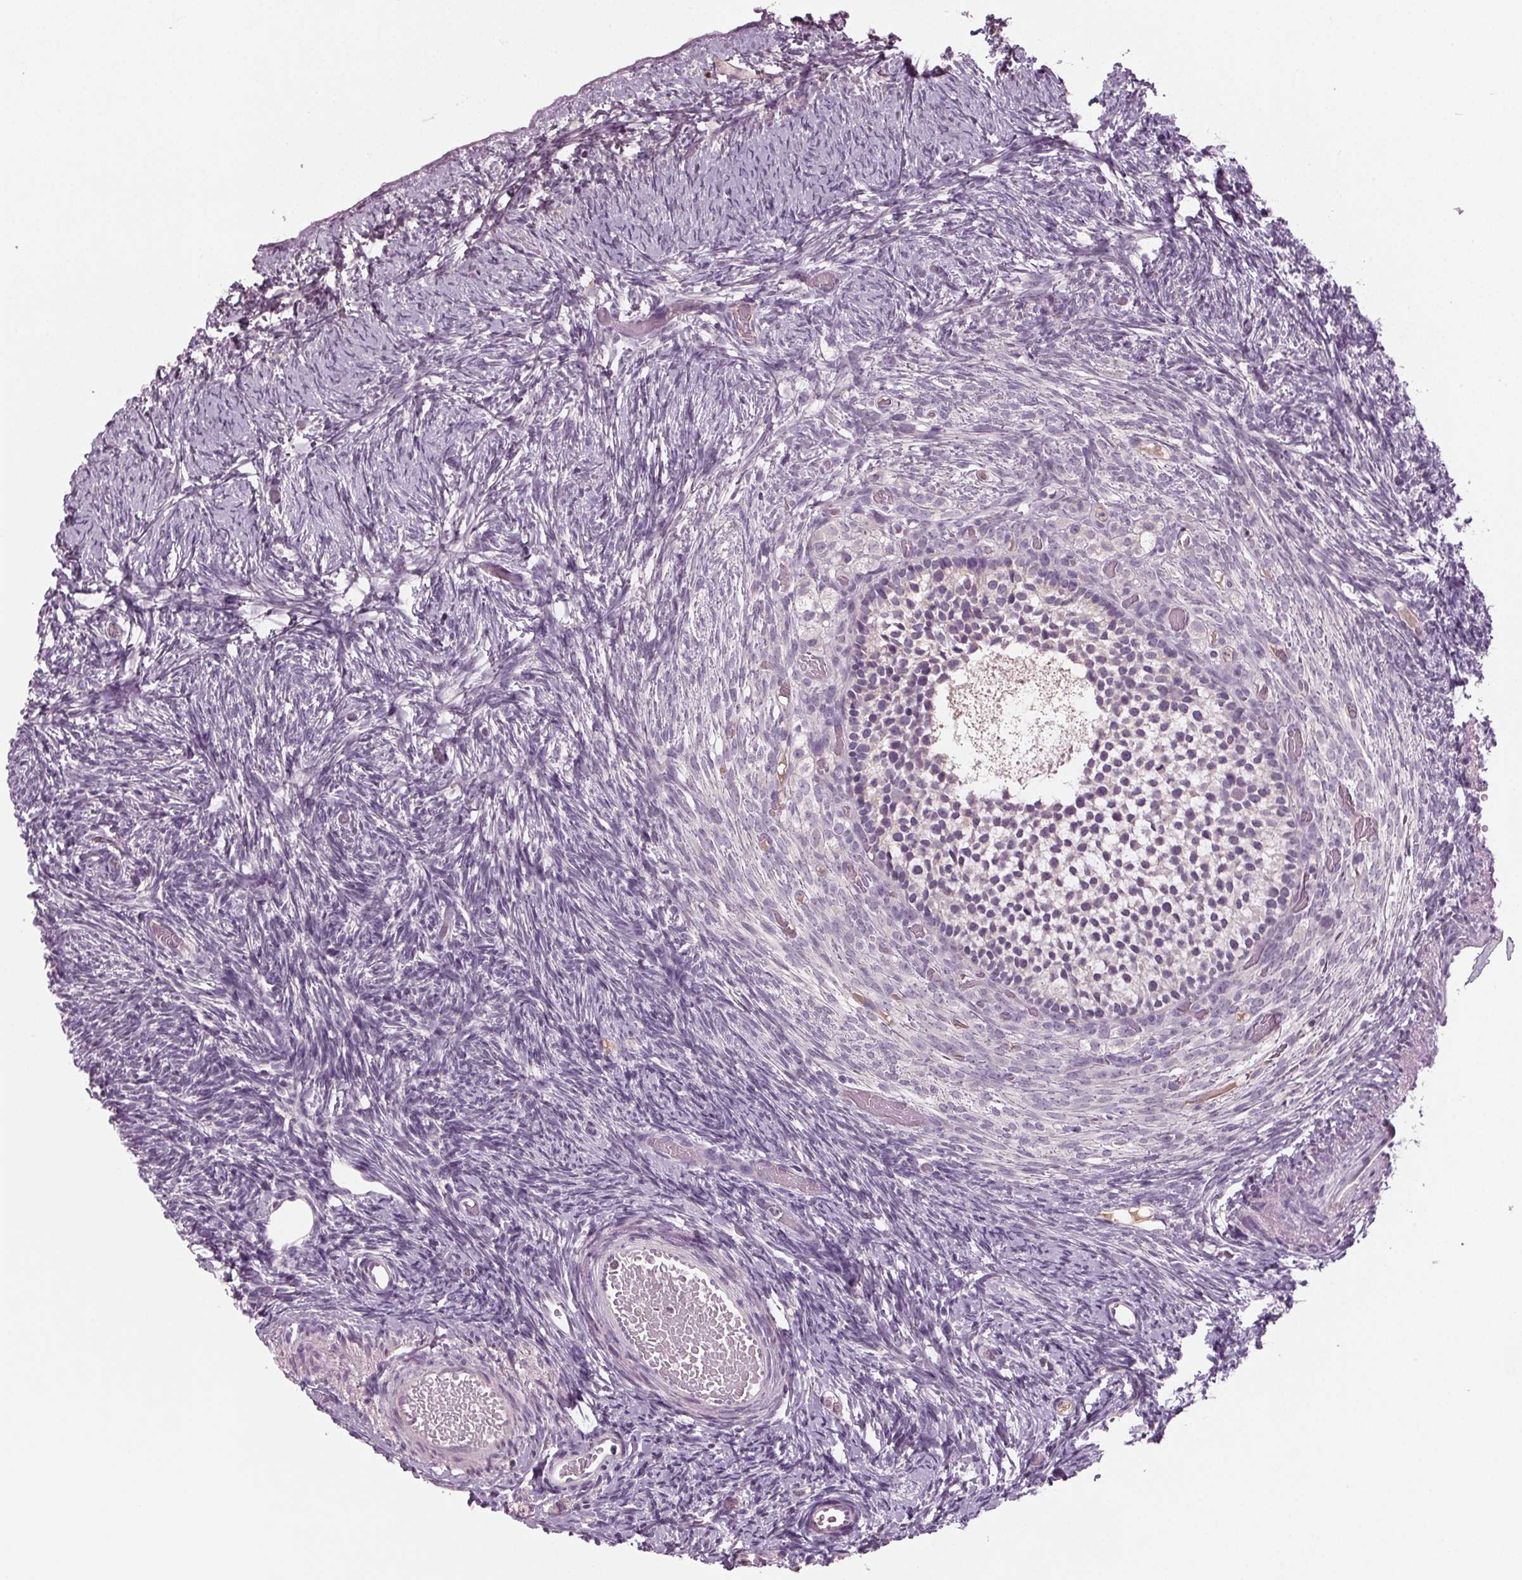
{"staining": {"intensity": "negative", "quantity": "none", "location": "none"}, "tissue": "ovary", "cell_type": "Follicle cells", "image_type": "normal", "snomed": [{"axis": "morphology", "description": "Normal tissue, NOS"}, {"axis": "topography", "description": "Ovary"}], "caption": "Immunohistochemistry image of benign ovary stained for a protein (brown), which shows no positivity in follicle cells.", "gene": "BHLHE22", "patient": {"sex": "female", "age": 39}}